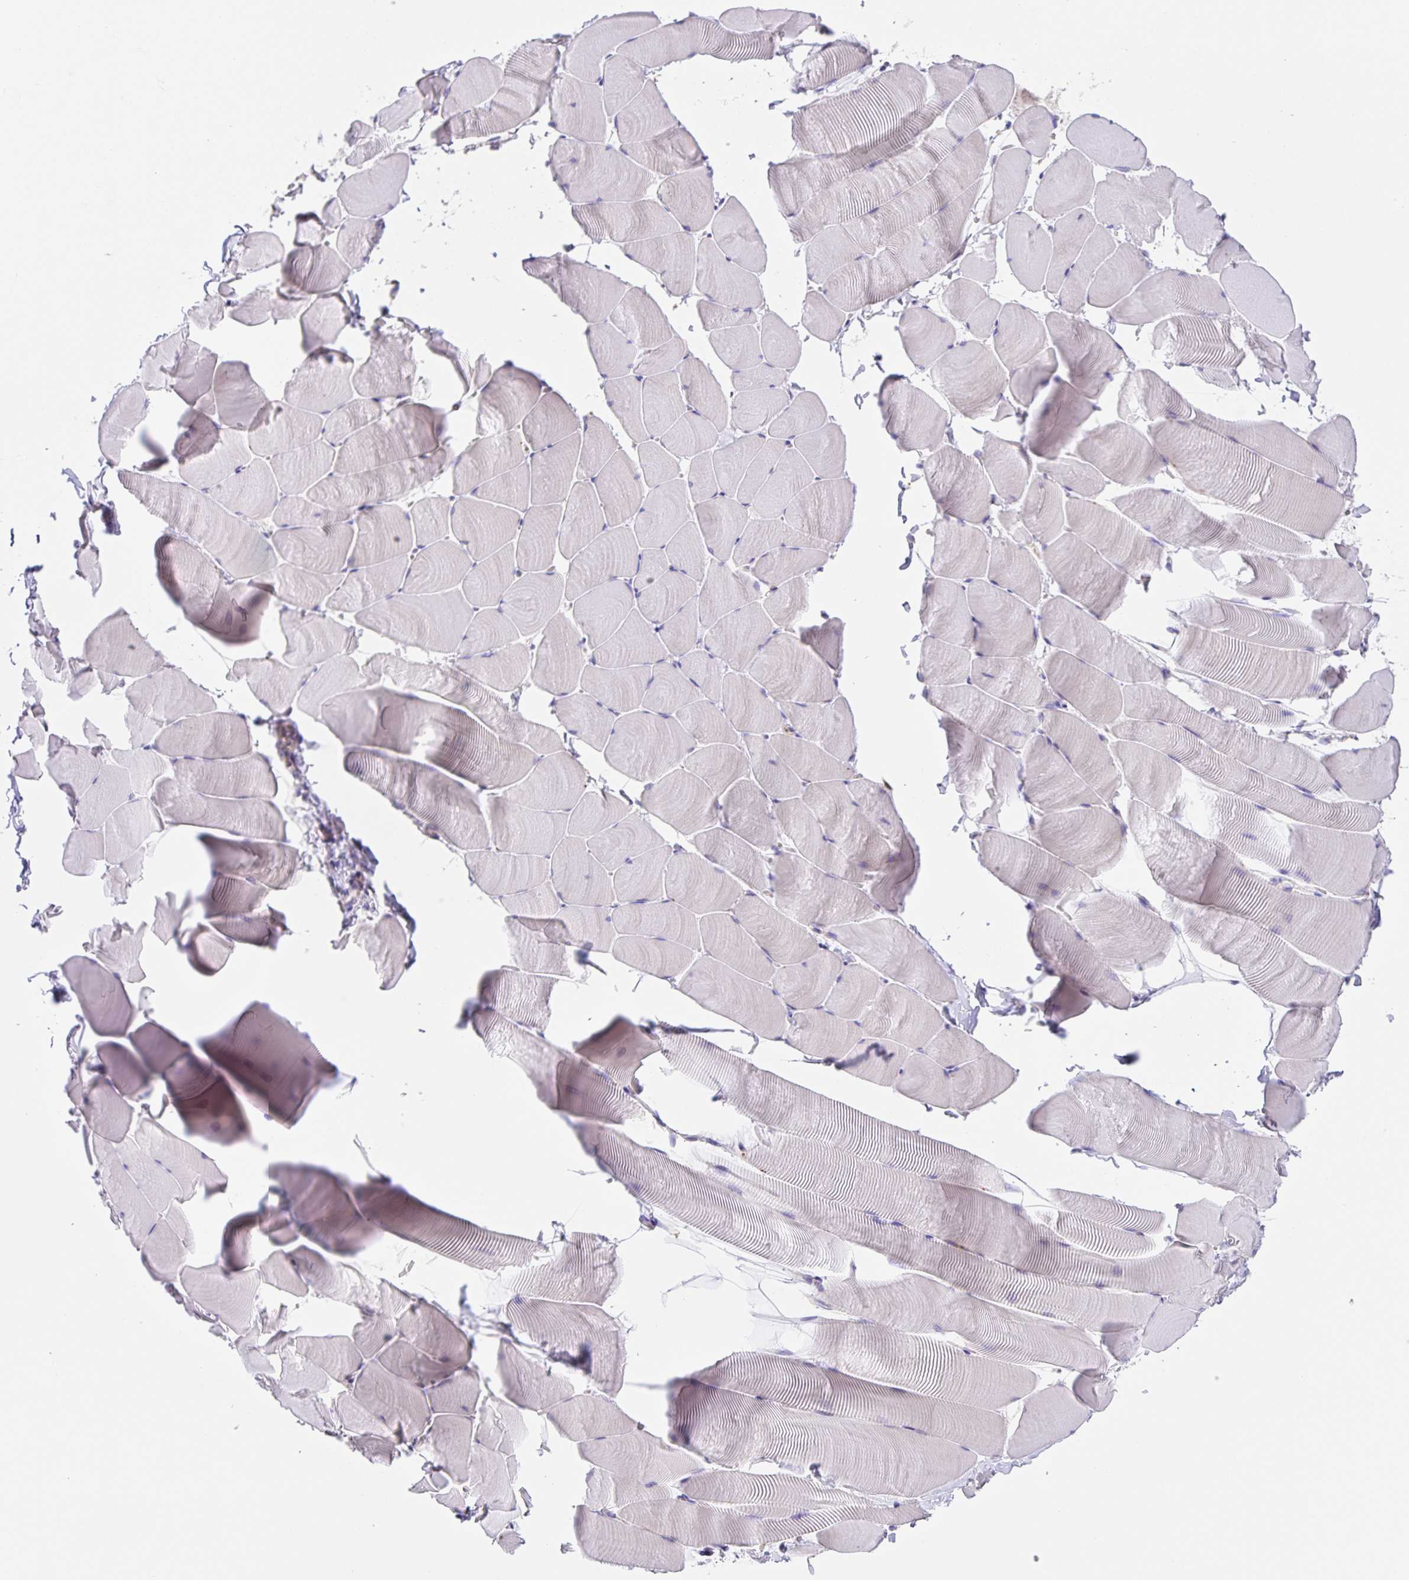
{"staining": {"intensity": "negative", "quantity": "none", "location": "none"}, "tissue": "skeletal muscle", "cell_type": "Myocytes", "image_type": "normal", "snomed": [{"axis": "morphology", "description": "Normal tissue, NOS"}, {"axis": "topography", "description": "Skeletal muscle"}], "caption": "Immunohistochemical staining of unremarkable human skeletal muscle demonstrates no significant expression in myocytes. Nuclei are stained in blue.", "gene": "PRR36", "patient": {"sex": "male", "age": 25}}